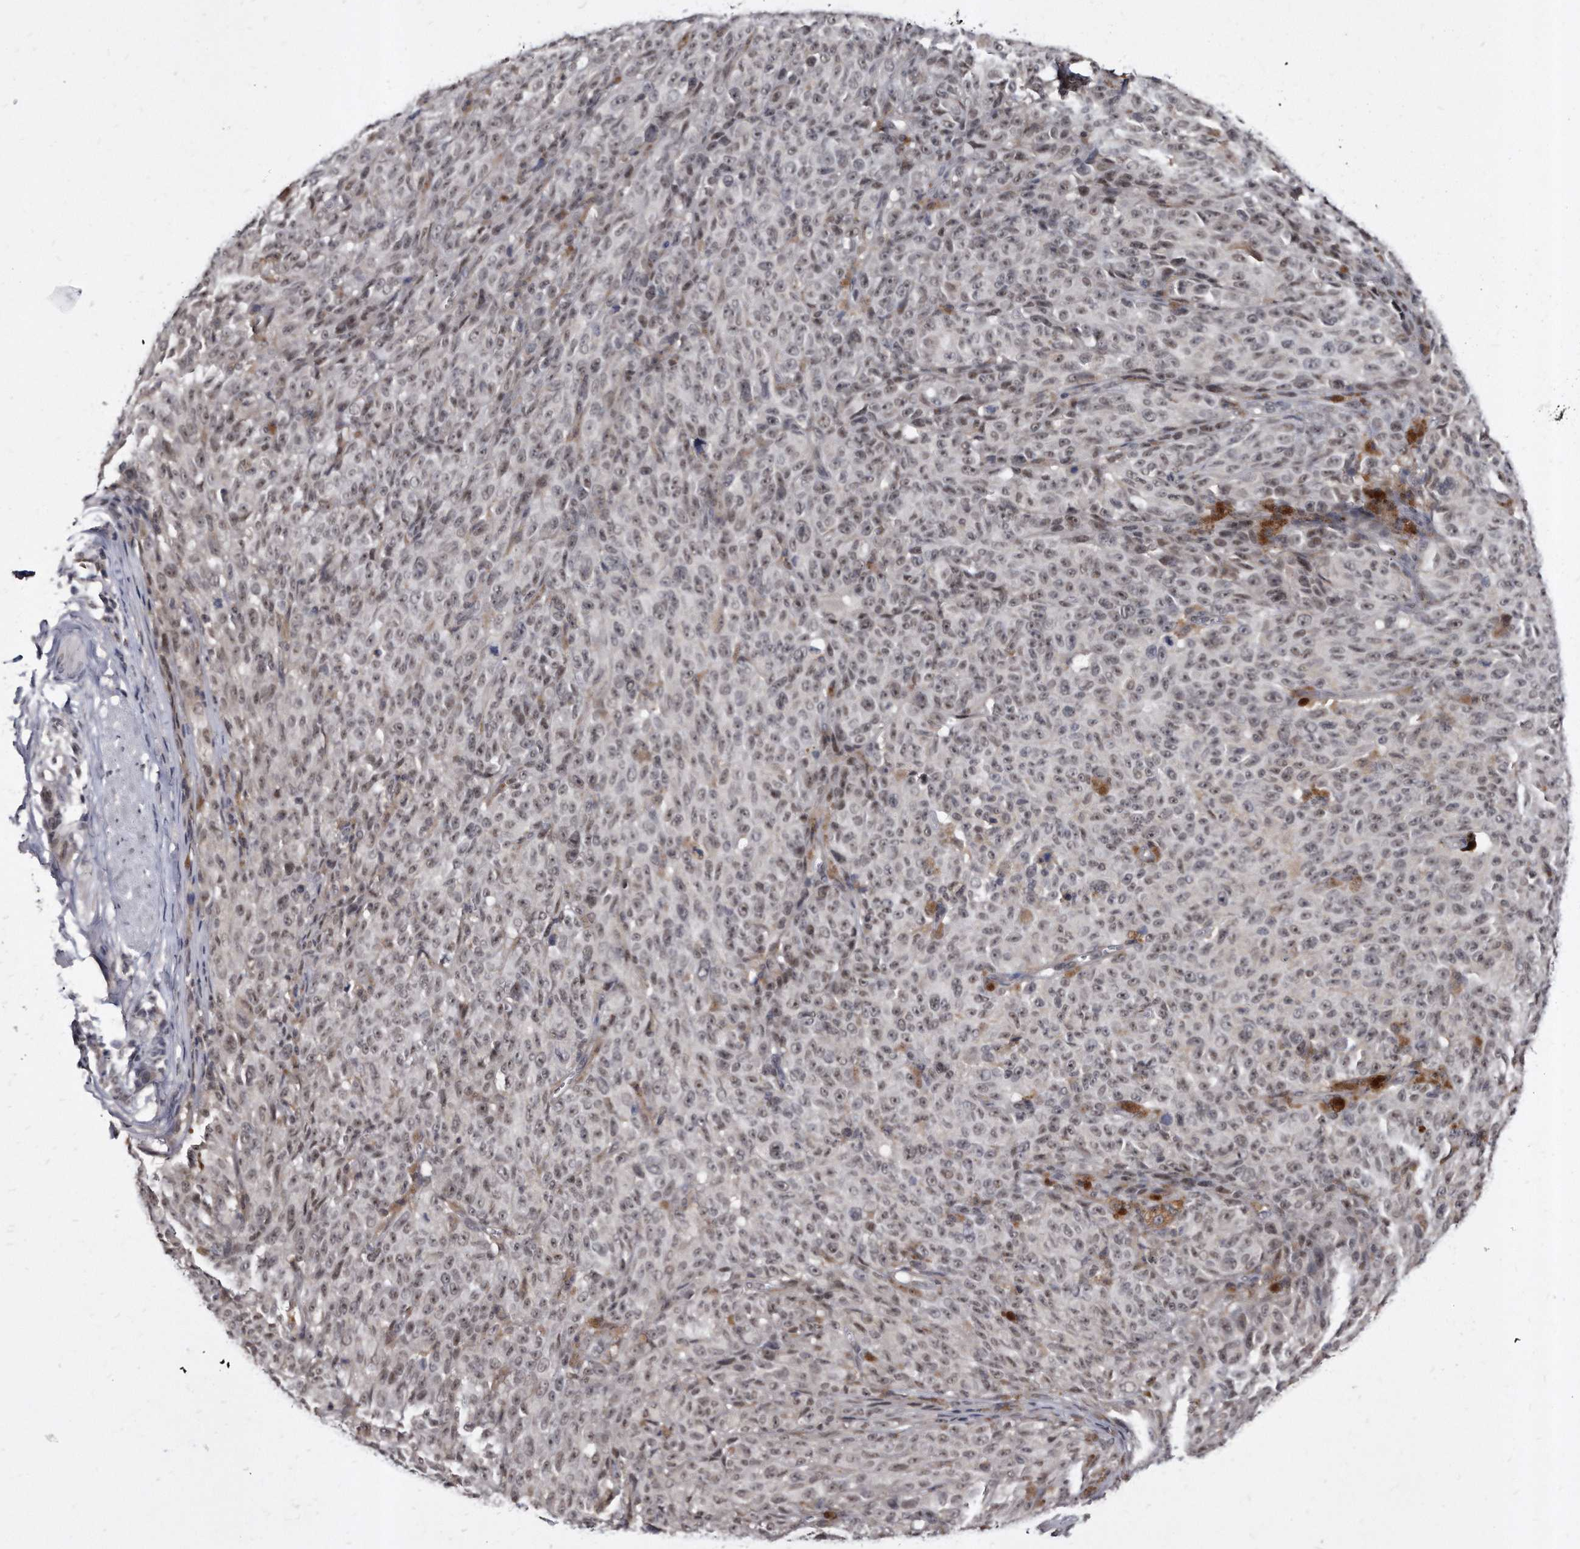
{"staining": {"intensity": "weak", "quantity": ">75%", "location": "nuclear"}, "tissue": "melanoma", "cell_type": "Tumor cells", "image_type": "cancer", "snomed": [{"axis": "morphology", "description": "Malignant melanoma, NOS"}, {"axis": "topography", "description": "Skin"}], "caption": "IHC micrograph of melanoma stained for a protein (brown), which exhibits low levels of weak nuclear positivity in about >75% of tumor cells.", "gene": "KLHDC3", "patient": {"sex": "female", "age": 82}}